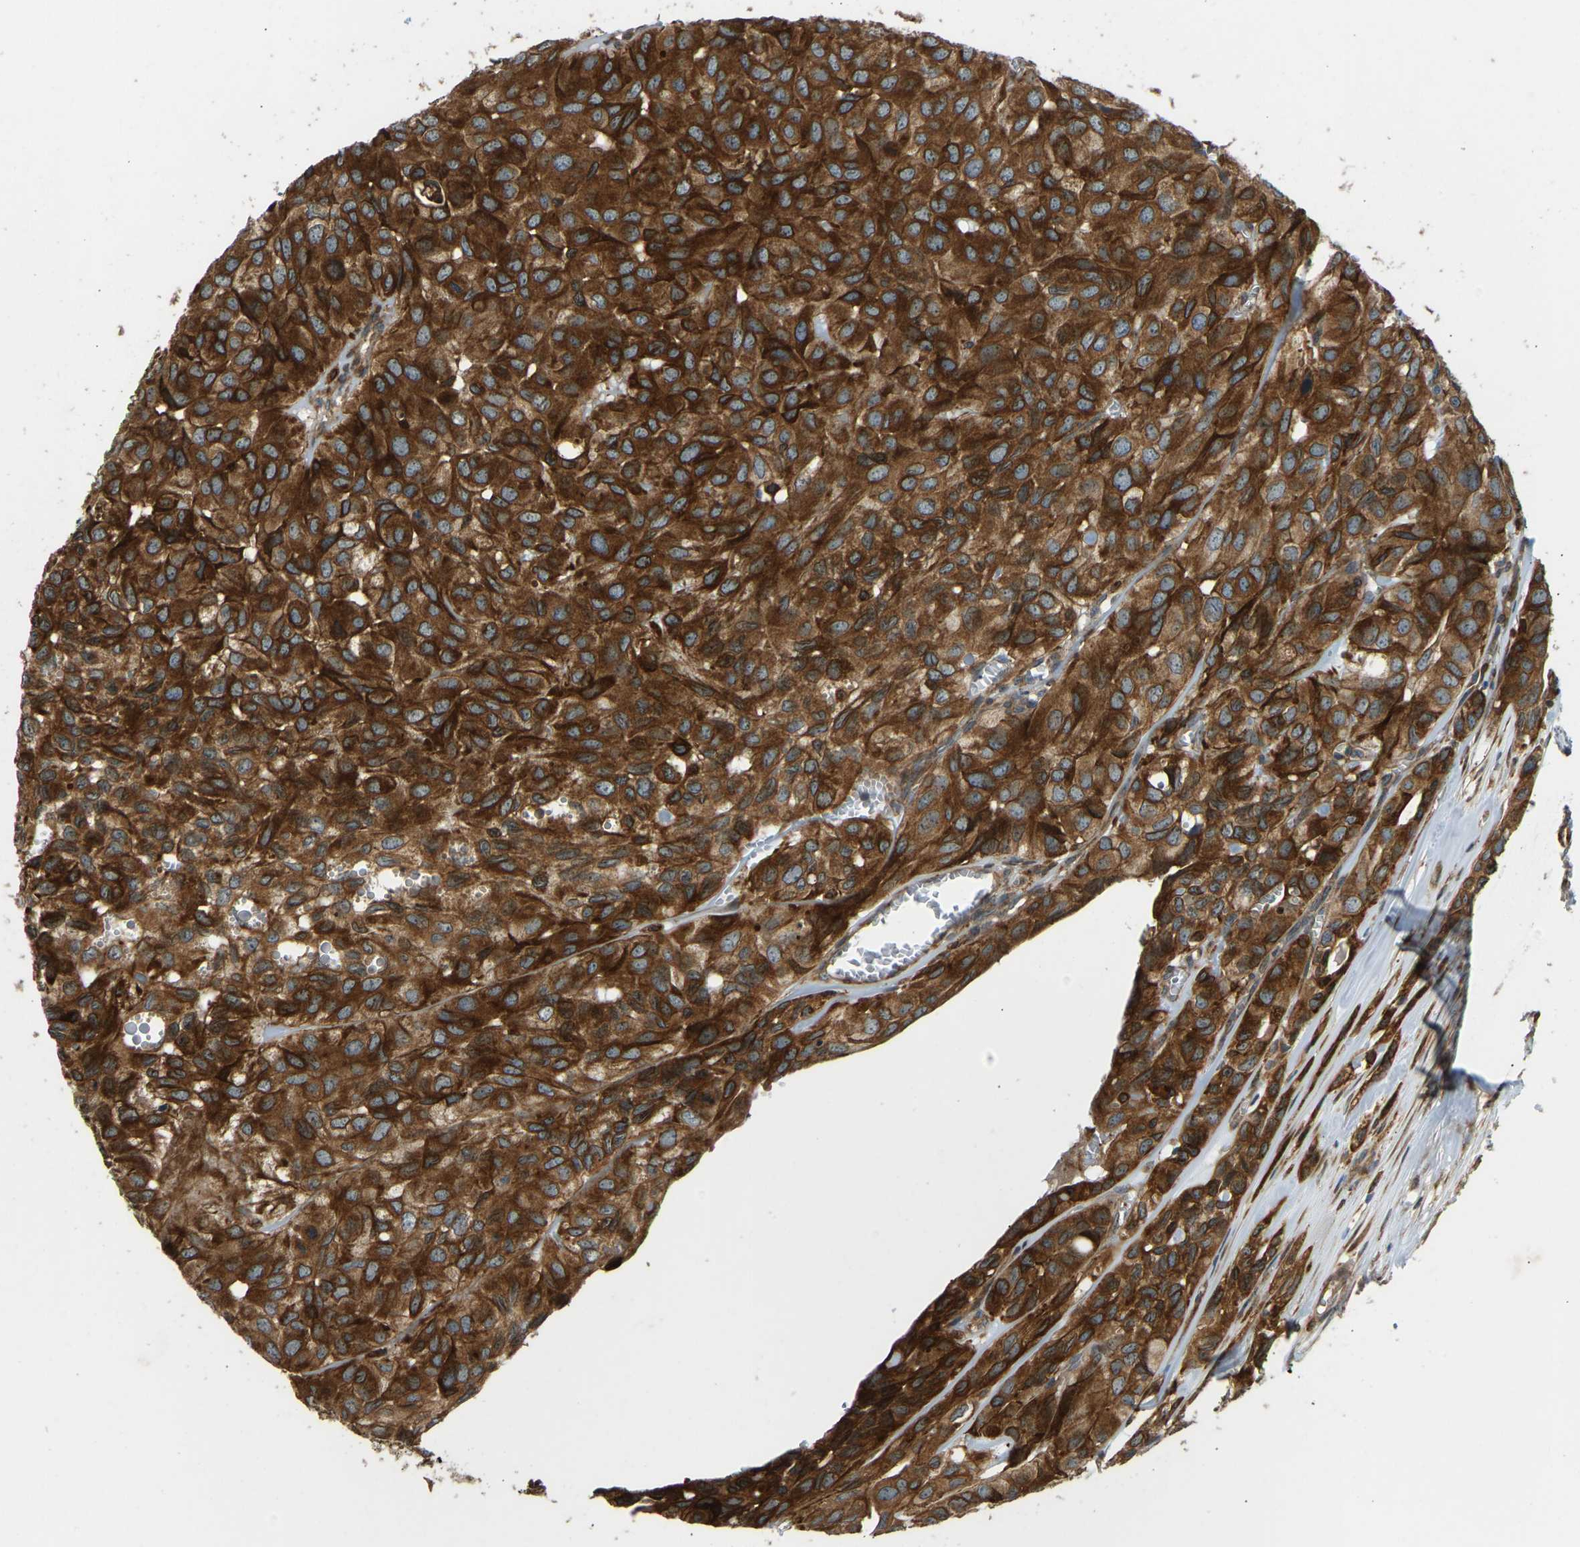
{"staining": {"intensity": "strong", "quantity": ">75%", "location": "cytoplasmic/membranous"}, "tissue": "head and neck cancer", "cell_type": "Tumor cells", "image_type": "cancer", "snomed": [{"axis": "morphology", "description": "Adenocarcinoma, NOS"}, {"axis": "topography", "description": "Salivary gland, NOS"}, {"axis": "topography", "description": "Head-Neck"}], "caption": "Immunohistochemistry (IHC) (DAB (3,3'-diaminobenzidine)) staining of human head and neck cancer (adenocarcinoma) displays strong cytoplasmic/membranous protein positivity in about >75% of tumor cells. (brown staining indicates protein expression, while blue staining denotes nuclei).", "gene": "OS9", "patient": {"sex": "female", "age": 76}}